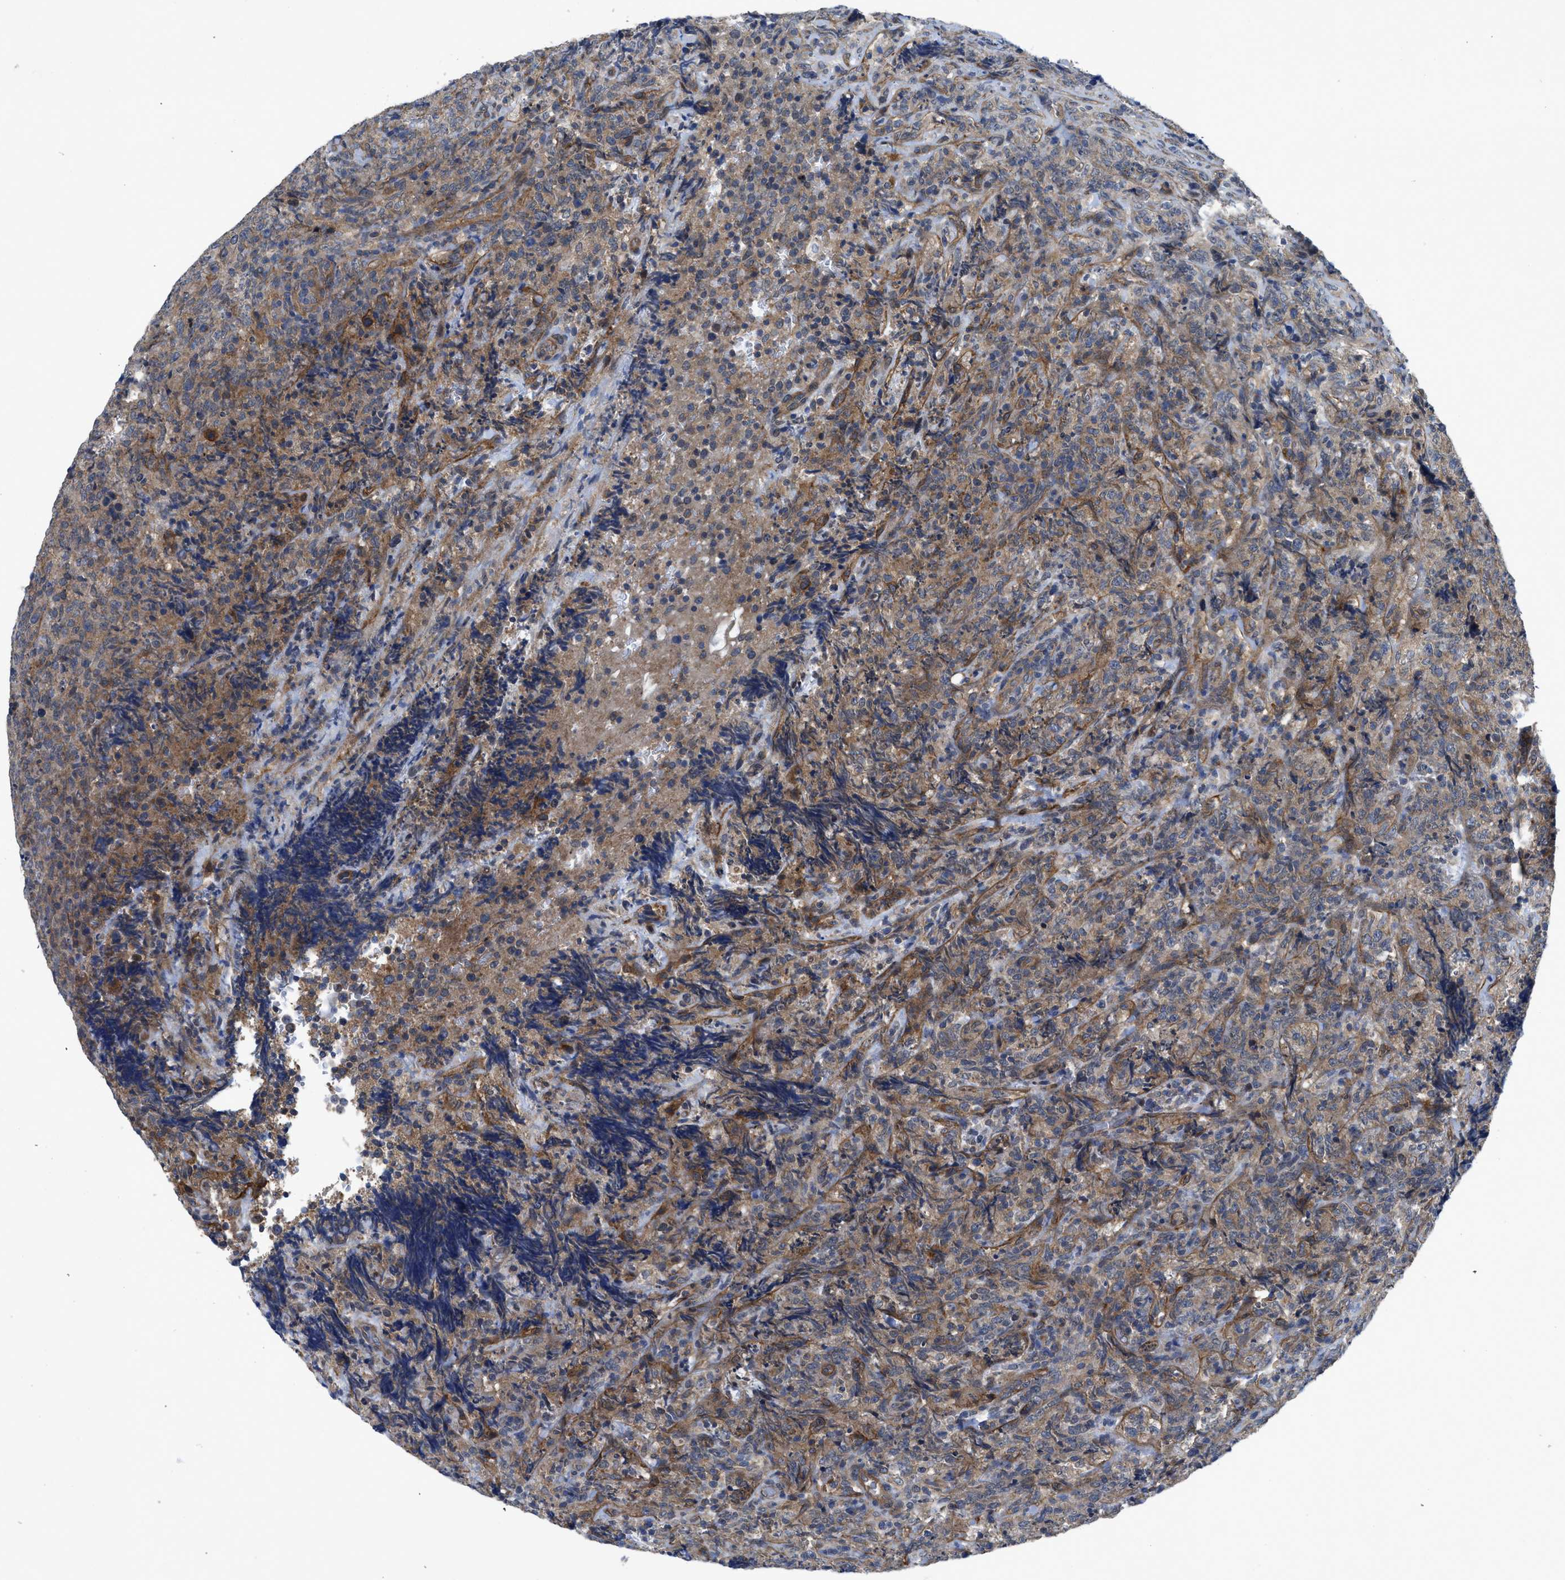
{"staining": {"intensity": "weak", "quantity": ">75%", "location": "cytoplasmic/membranous"}, "tissue": "lymphoma", "cell_type": "Tumor cells", "image_type": "cancer", "snomed": [{"axis": "morphology", "description": "Malignant lymphoma, non-Hodgkin's type, High grade"}, {"axis": "topography", "description": "Tonsil"}], "caption": "Weak cytoplasmic/membranous positivity is appreciated in about >75% of tumor cells in lymphoma.", "gene": "PANX1", "patient": {"sex": "female", "age": 36}}